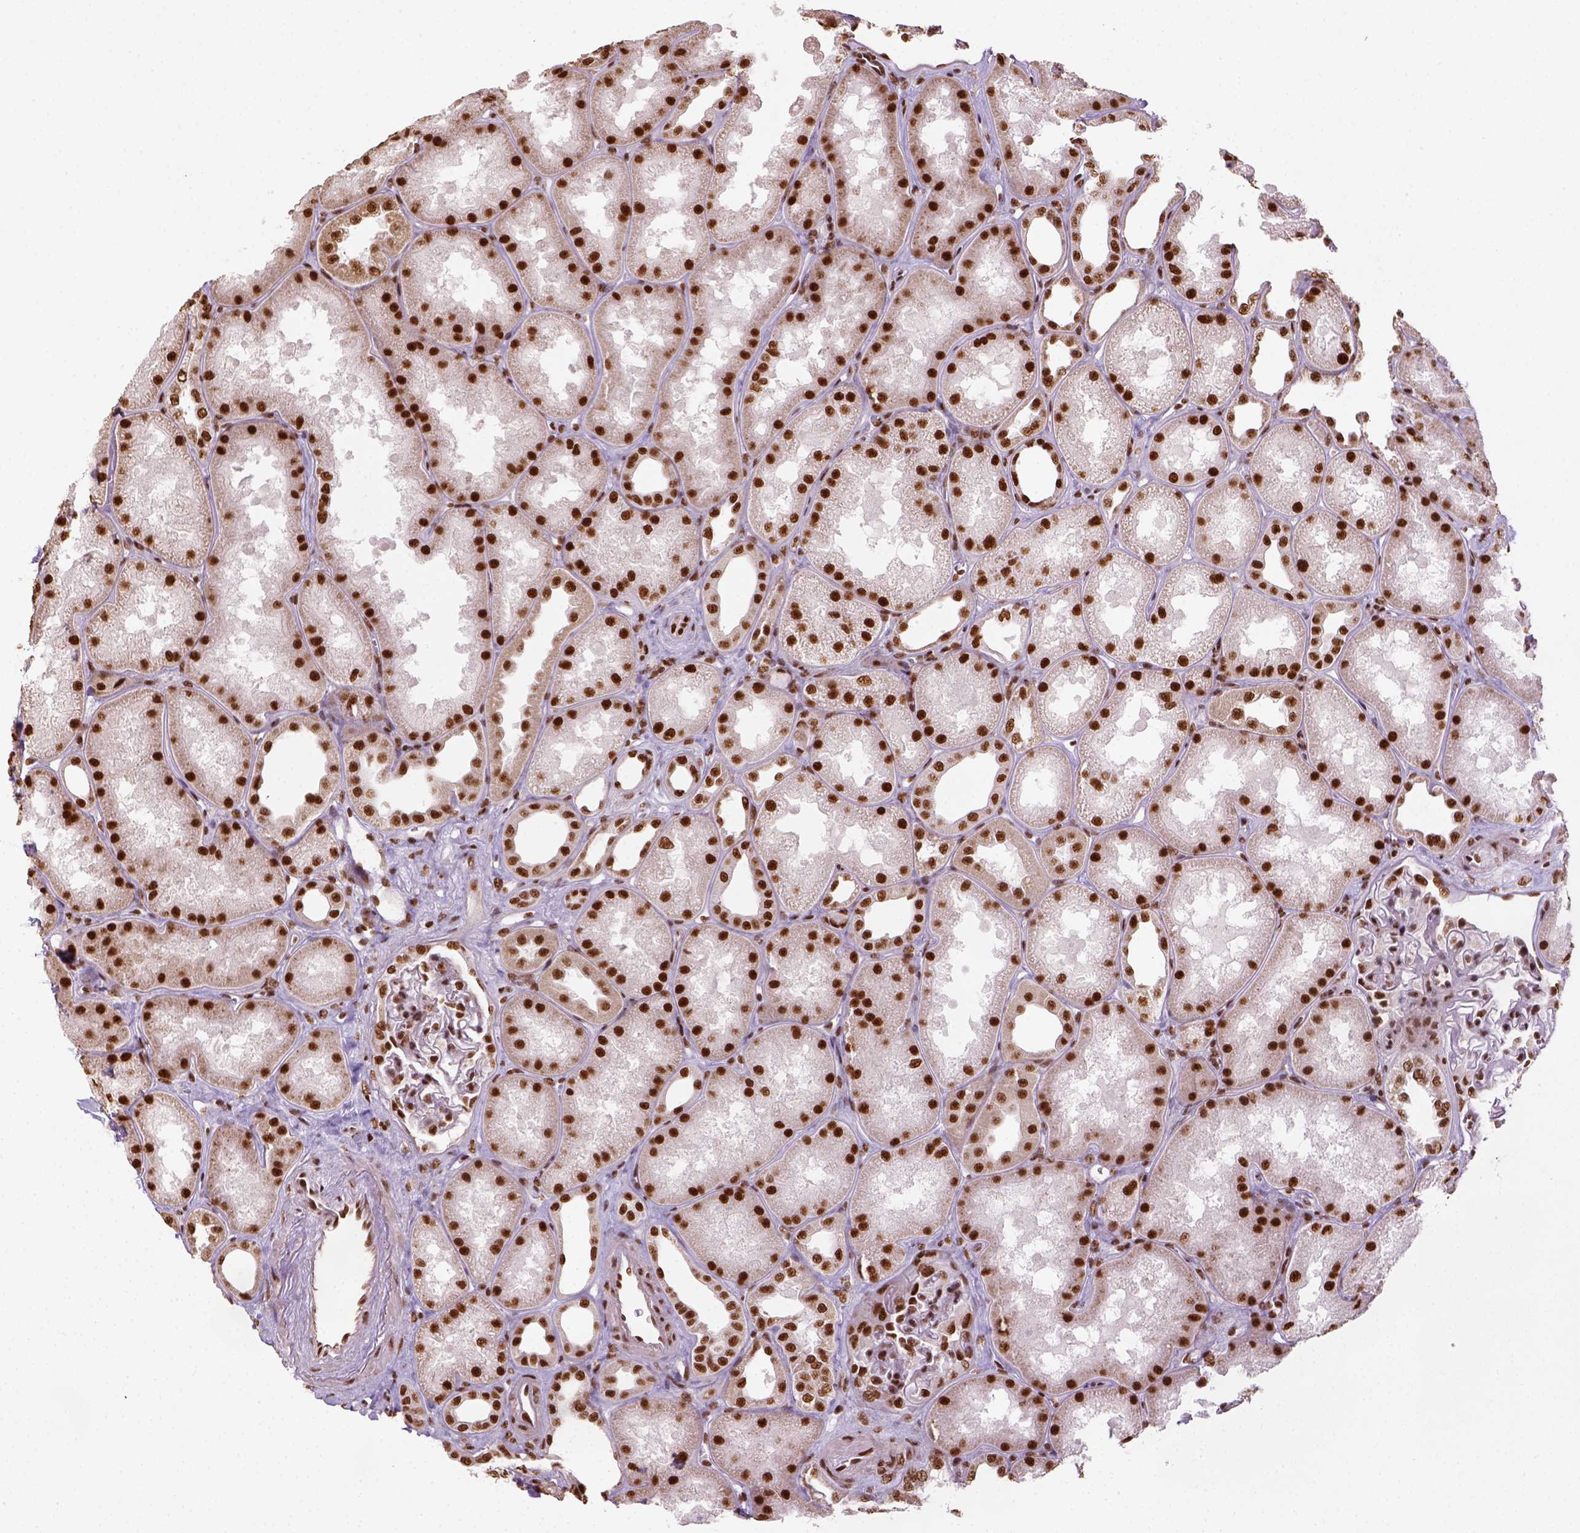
{"staining": {"intensity": "strong", "quantity": ">75%", "location": "nuclear"}, "tissue": "kidney", "cell_type": "Cells in glomeruli", "image_type": "normal", "snomed": [{"axis": "morphology", "description": "Normal tissue, NOS"}, {"axis": "topography", "description": "Kidney"}], "caption": "Kidney was stained to show a protein in brown. There is high levels of strong nuclear staining in approximately >75% of cells in glomeruli. (brown staining indicates protein expression, while blue staining denotes nuclei).", "gene": "CCAR1", "patient": {"sex": "male", "age": 61}}